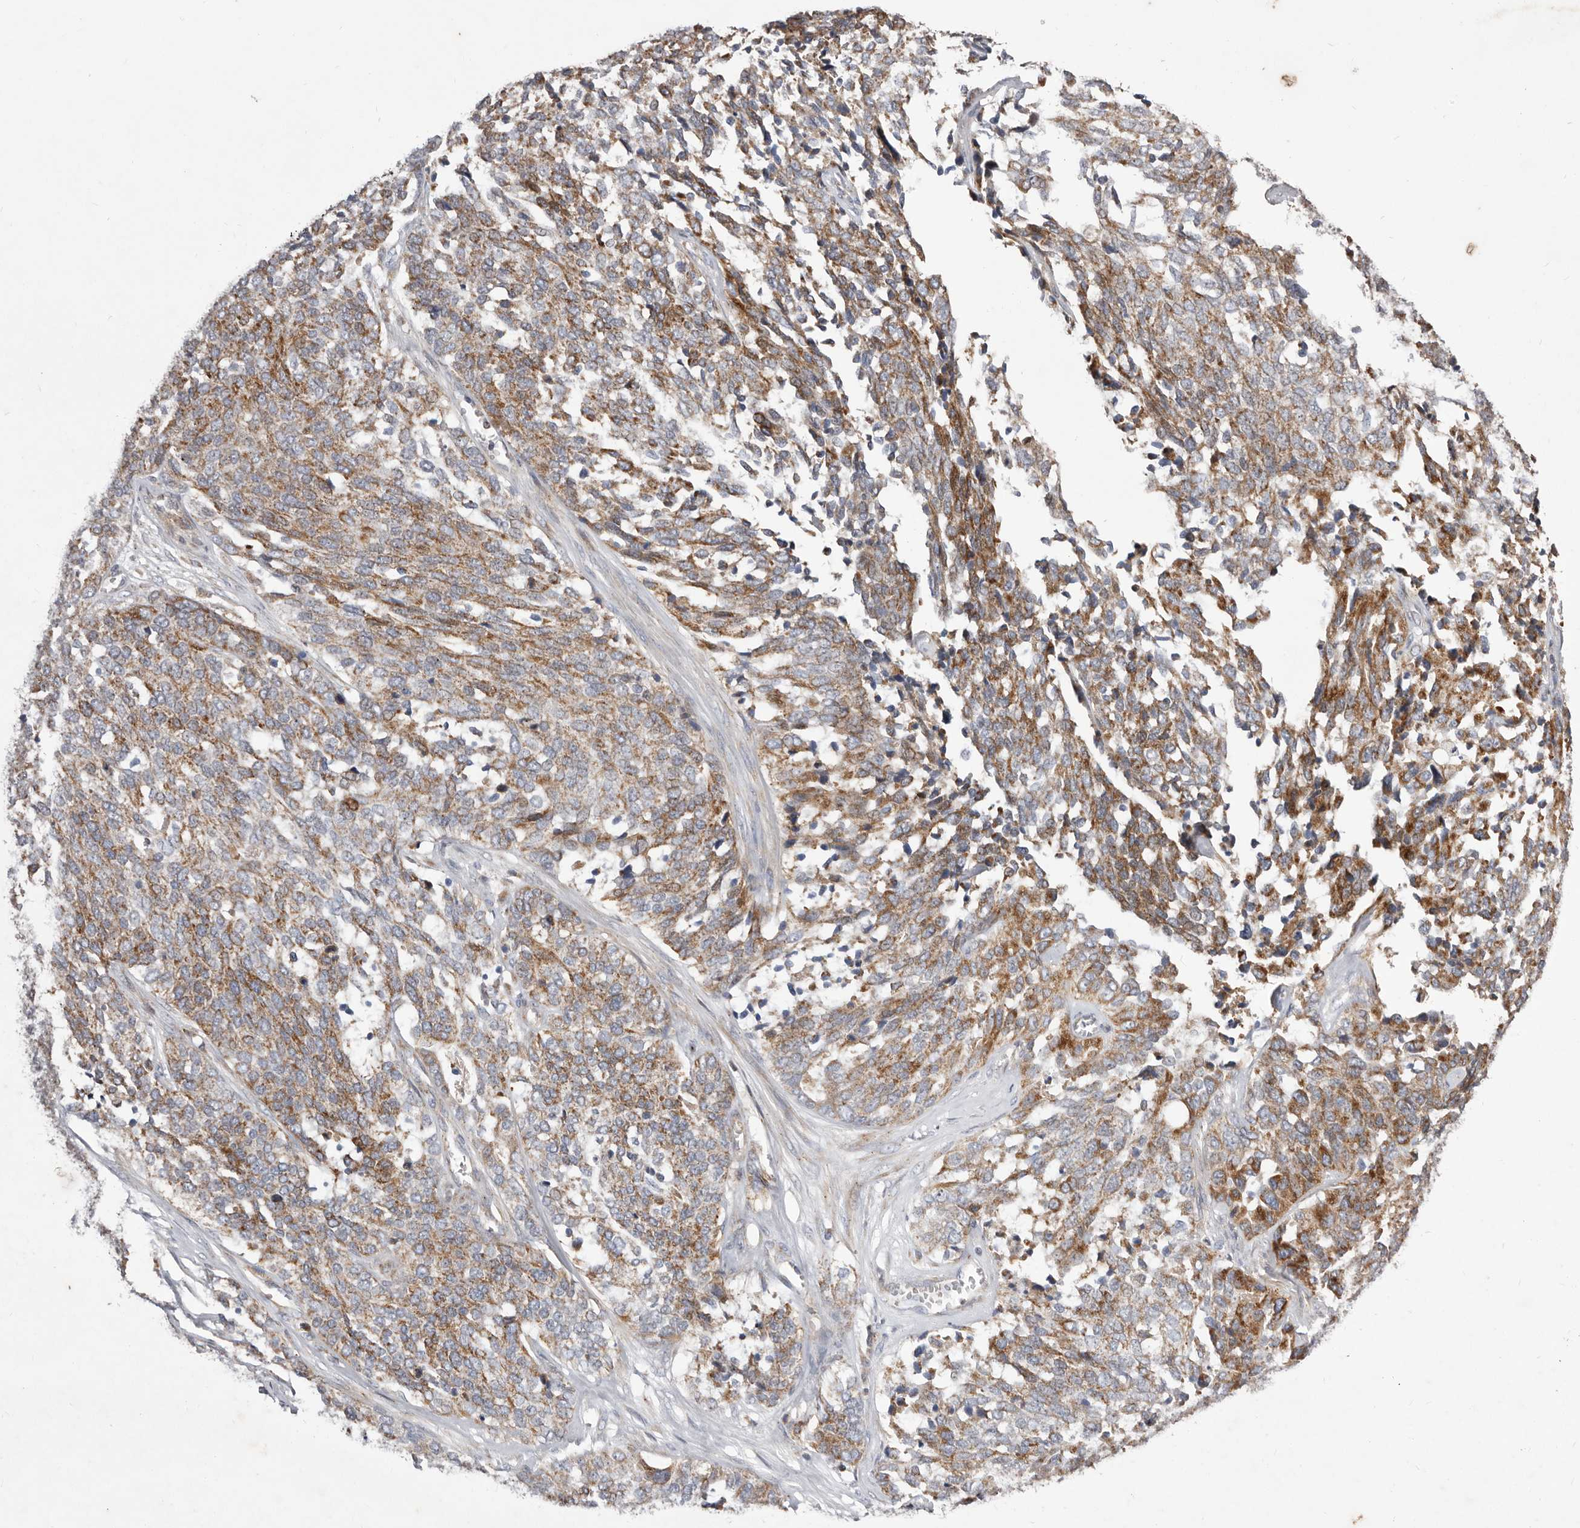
{"staining": {"intensity": "moderate", "quantity": ">75%", "location": "cytoplasmic/membranous"}, "tissue": "ovarian cancer", "cell_type": "Tumor cells", "image_type": "cancer", "snomed": [{"axis": "morphology", "description": "Cystadenocarcinoma, serous, NOS"}, {"axis": "topography", "description": "Ovary"}], "caption": "Protein expression analysis of human ovarian cancer reveals moderate cytoplasmic/membranous expression in approximately >75% of tumor cells.", "gene": "TIMM17B", "patient": {"sex": "female", "age": 44}}